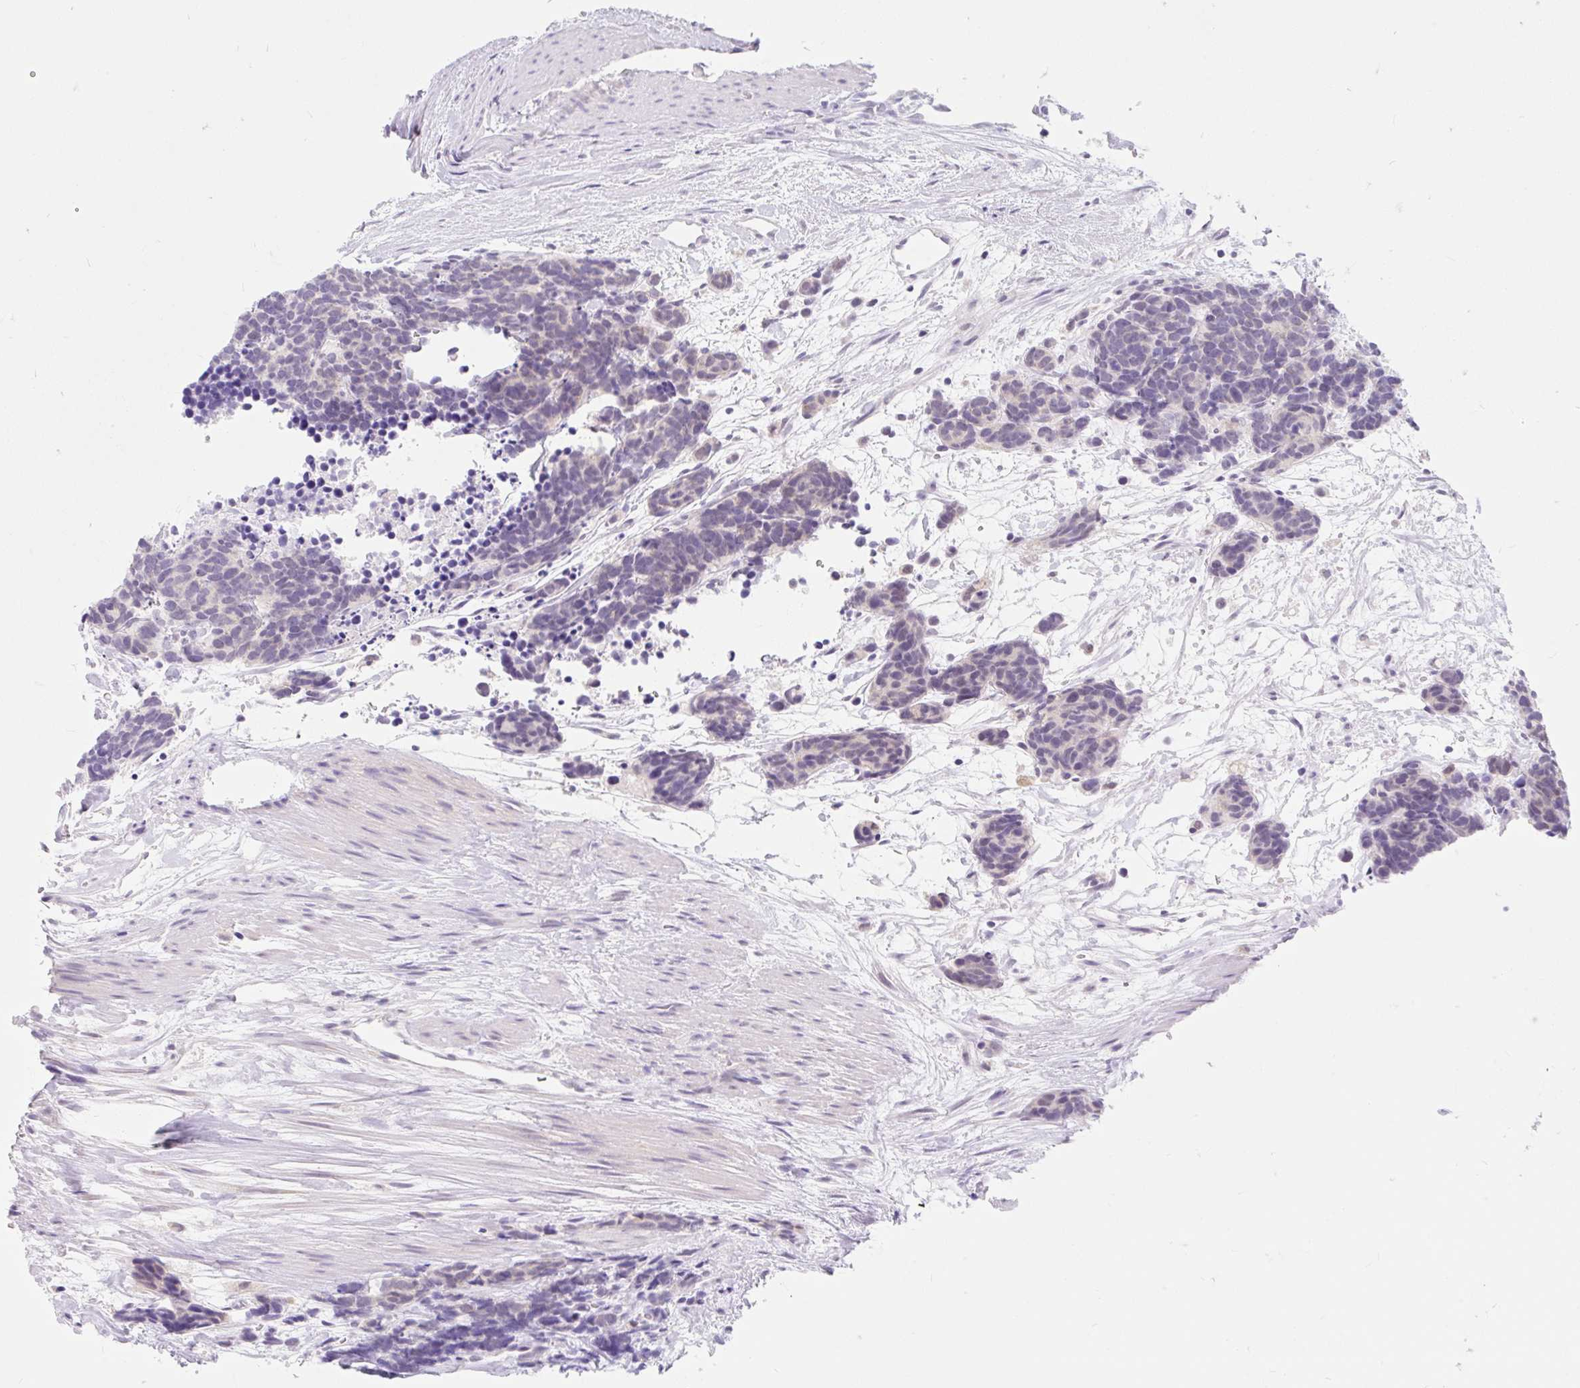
{"staining": {"intensity": "negative", "quantity": "none", "location": "none"}, "tissue": "carcinoid", "cell_type": "Tumor cells", "image_type": "cancer", "snomed": [{"axis": "morphology", "description": "Carcinoma, NOS"}, {"axis": "morphology", "description": "Carcinoid, malignant, NOS"}, {"axis": "topography", "description": "Prostate"}], "caption": "An IHC photomicrograph of carcinoid is shown. There is no staining in tumor cells of carcinoid.", "gene": "ITPK1", "patient": {"sex": "male", "age": 57}}